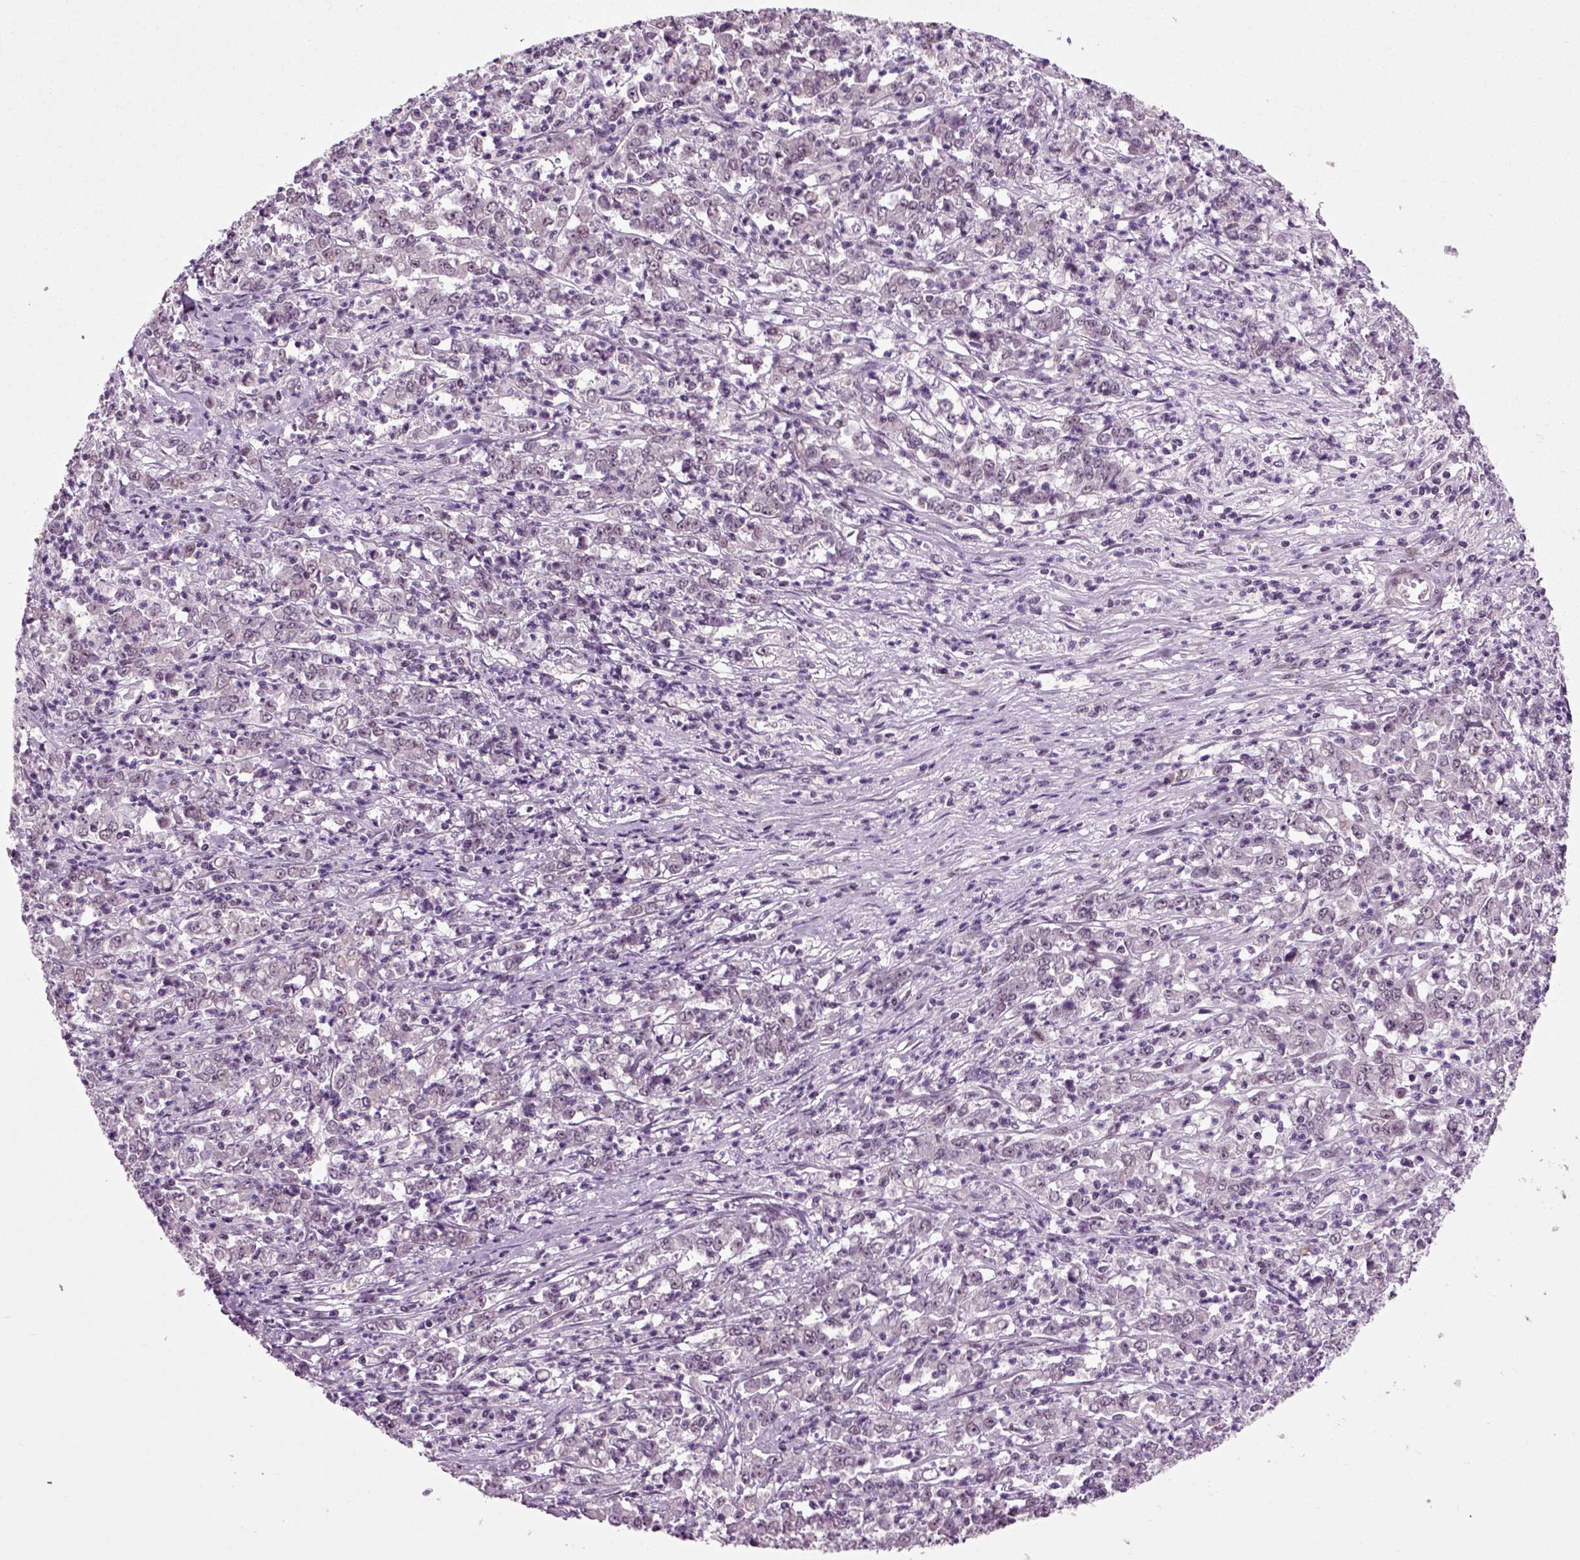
{"staining": {"intensity": "negative", "quantity": "none", "location": "none"}, "tissue": "stomach cancer", "cell_type": "Tumor cells", "image_type": "cancer", "snomed": [{"axis": "morphology", "description": "Adenocarcinoma, NOS"}, {"axis": "topography", "description": "Stomach, lower"}], "caption": "IHC of adenocarcinoma (stomach) shows no staining in tumor cells. The staining is performed using DAB brown chromogen with nuclei counter-stained in using hematoxylin.", "gene": "RCOR3", "patient": {"sex": "female", "age": 71}}